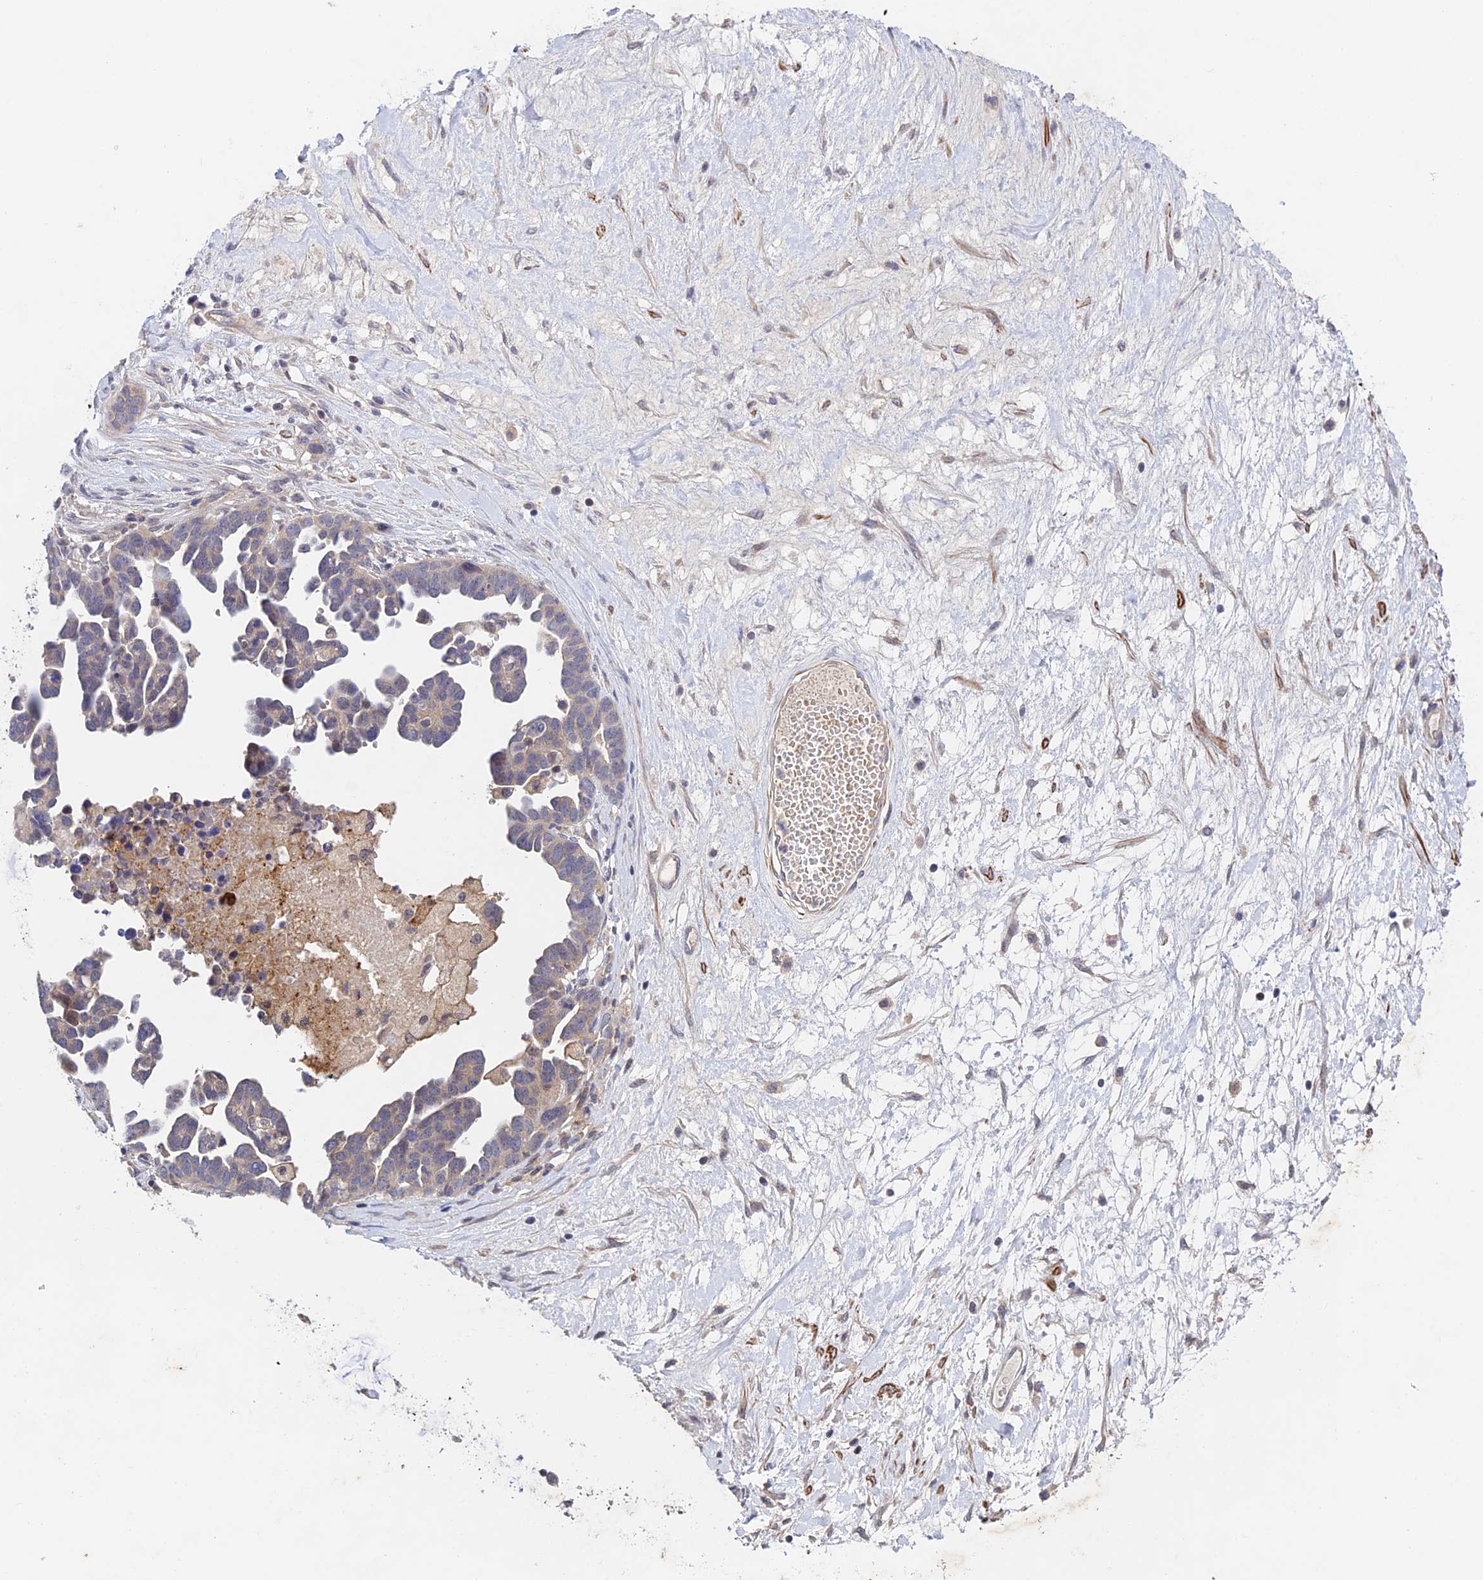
{"staining": {"intensity": "negative", "quantity": "none", "location": "none"}, "tissue": "ovarian cancer", "cell_type": "Tumor cells", "image_type": "cancer", "snomed": [{"axis": "morphology", "description": "Cystadenocarcinoma, serous, NOS"}, {"axis": "topography", "description": "Ovary"}], "caption": "This is an immunohistochemistry (IHC) photomicrograph of human ovarian serous cystadenocarcinoma. There is no positivity in tumor cells.", "gene": "CWH43", "patient": {"sex": "female", "age": 54}}